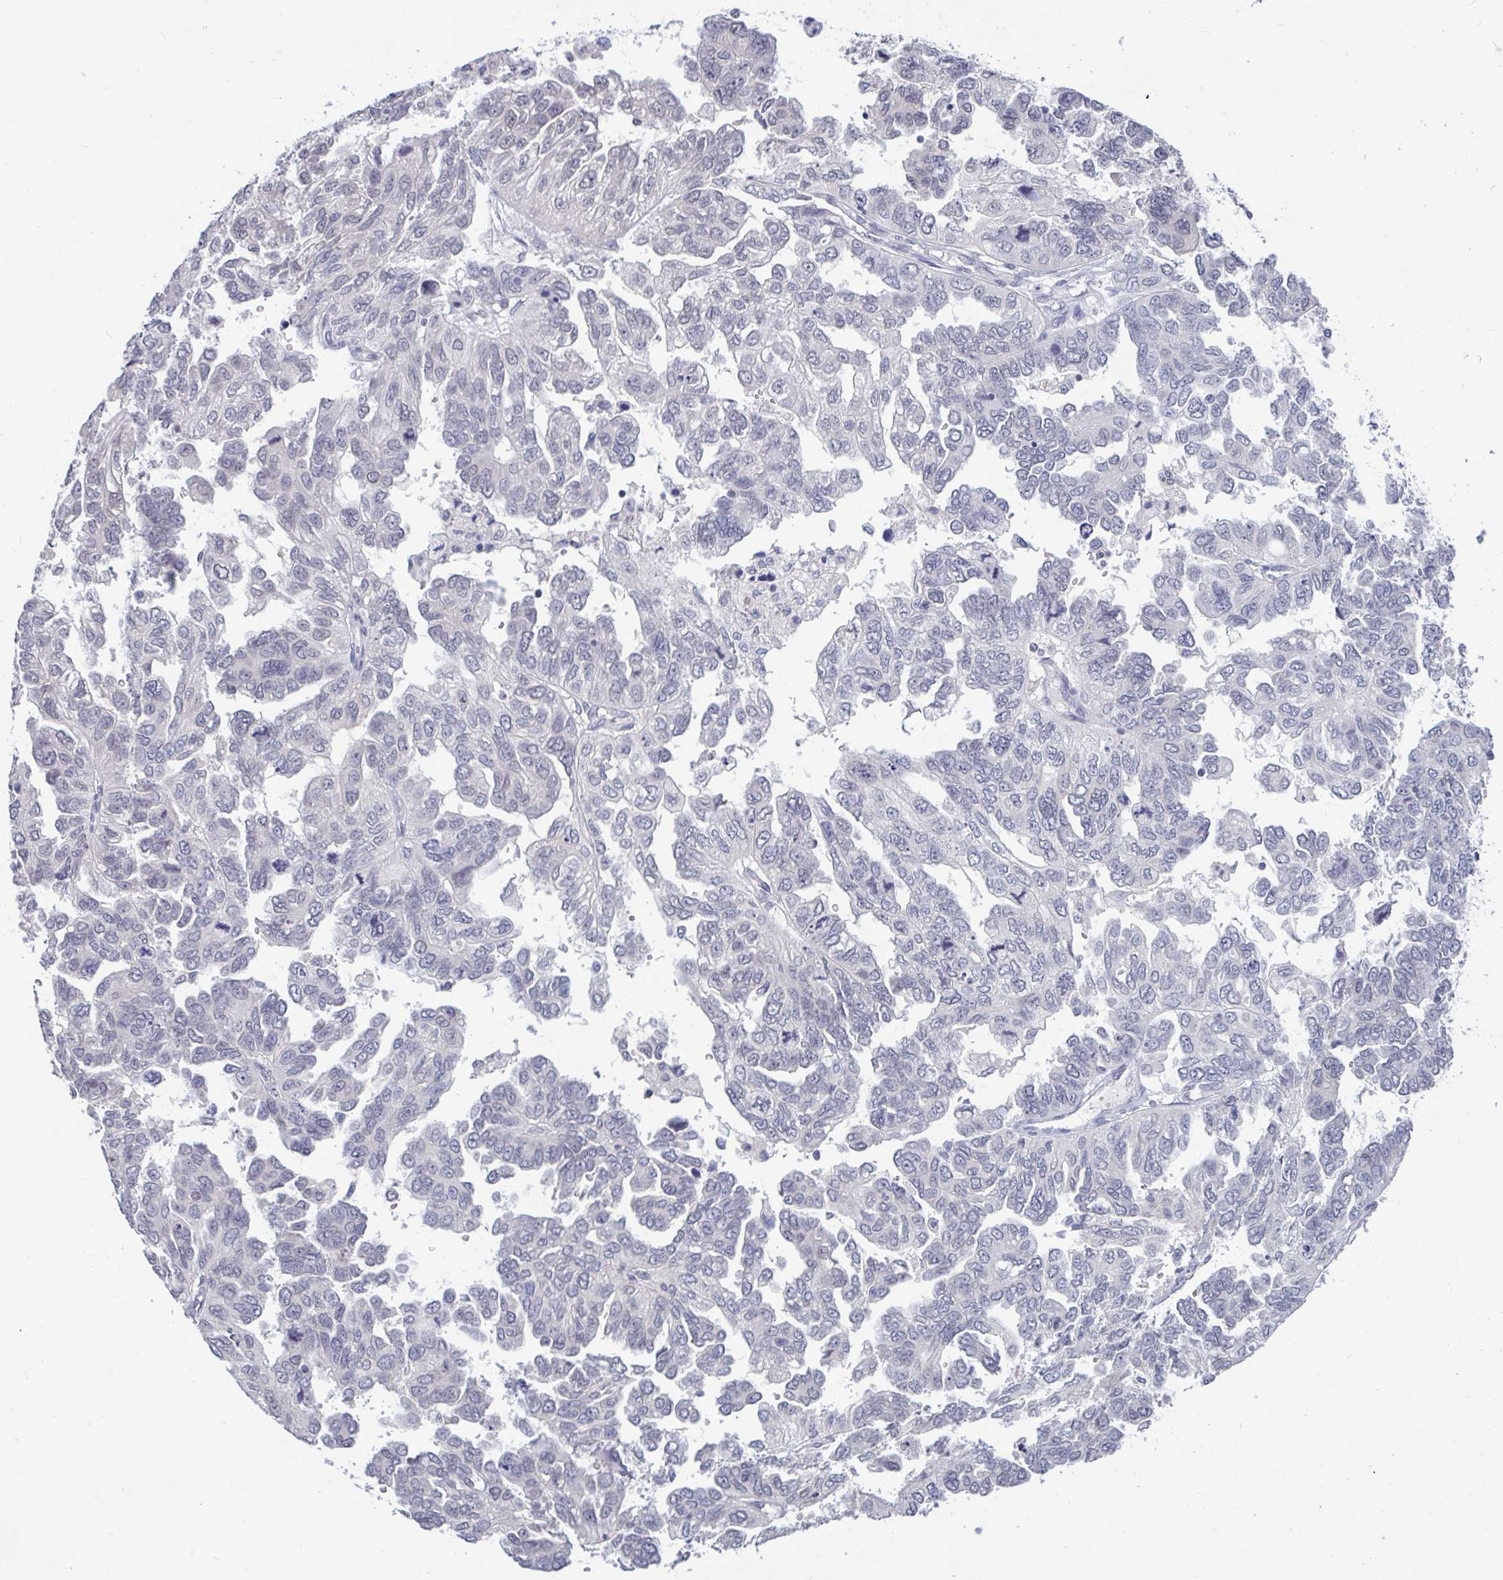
{"staining": {"intensity": "negative", "quantity": "none", "location": "none"}, "tissue": "ovarian cancer", "cell_type": "Tumor cells", "image_type": "cancer", "snomed": [{"axis": "morphology", "description": "Cystadenocarcinoma, serous, NOS"}, {"axis": "topography", "description": "Ovary"}], "caption": "An IHC image of serous cystadenocarcinoma (ovarian) is shown. There is no staining in tumor cells of serous cystadenocarcinoma (ovarian).", "gene": "ARPP19", "patient": {"sex": "female", "age": 53}}